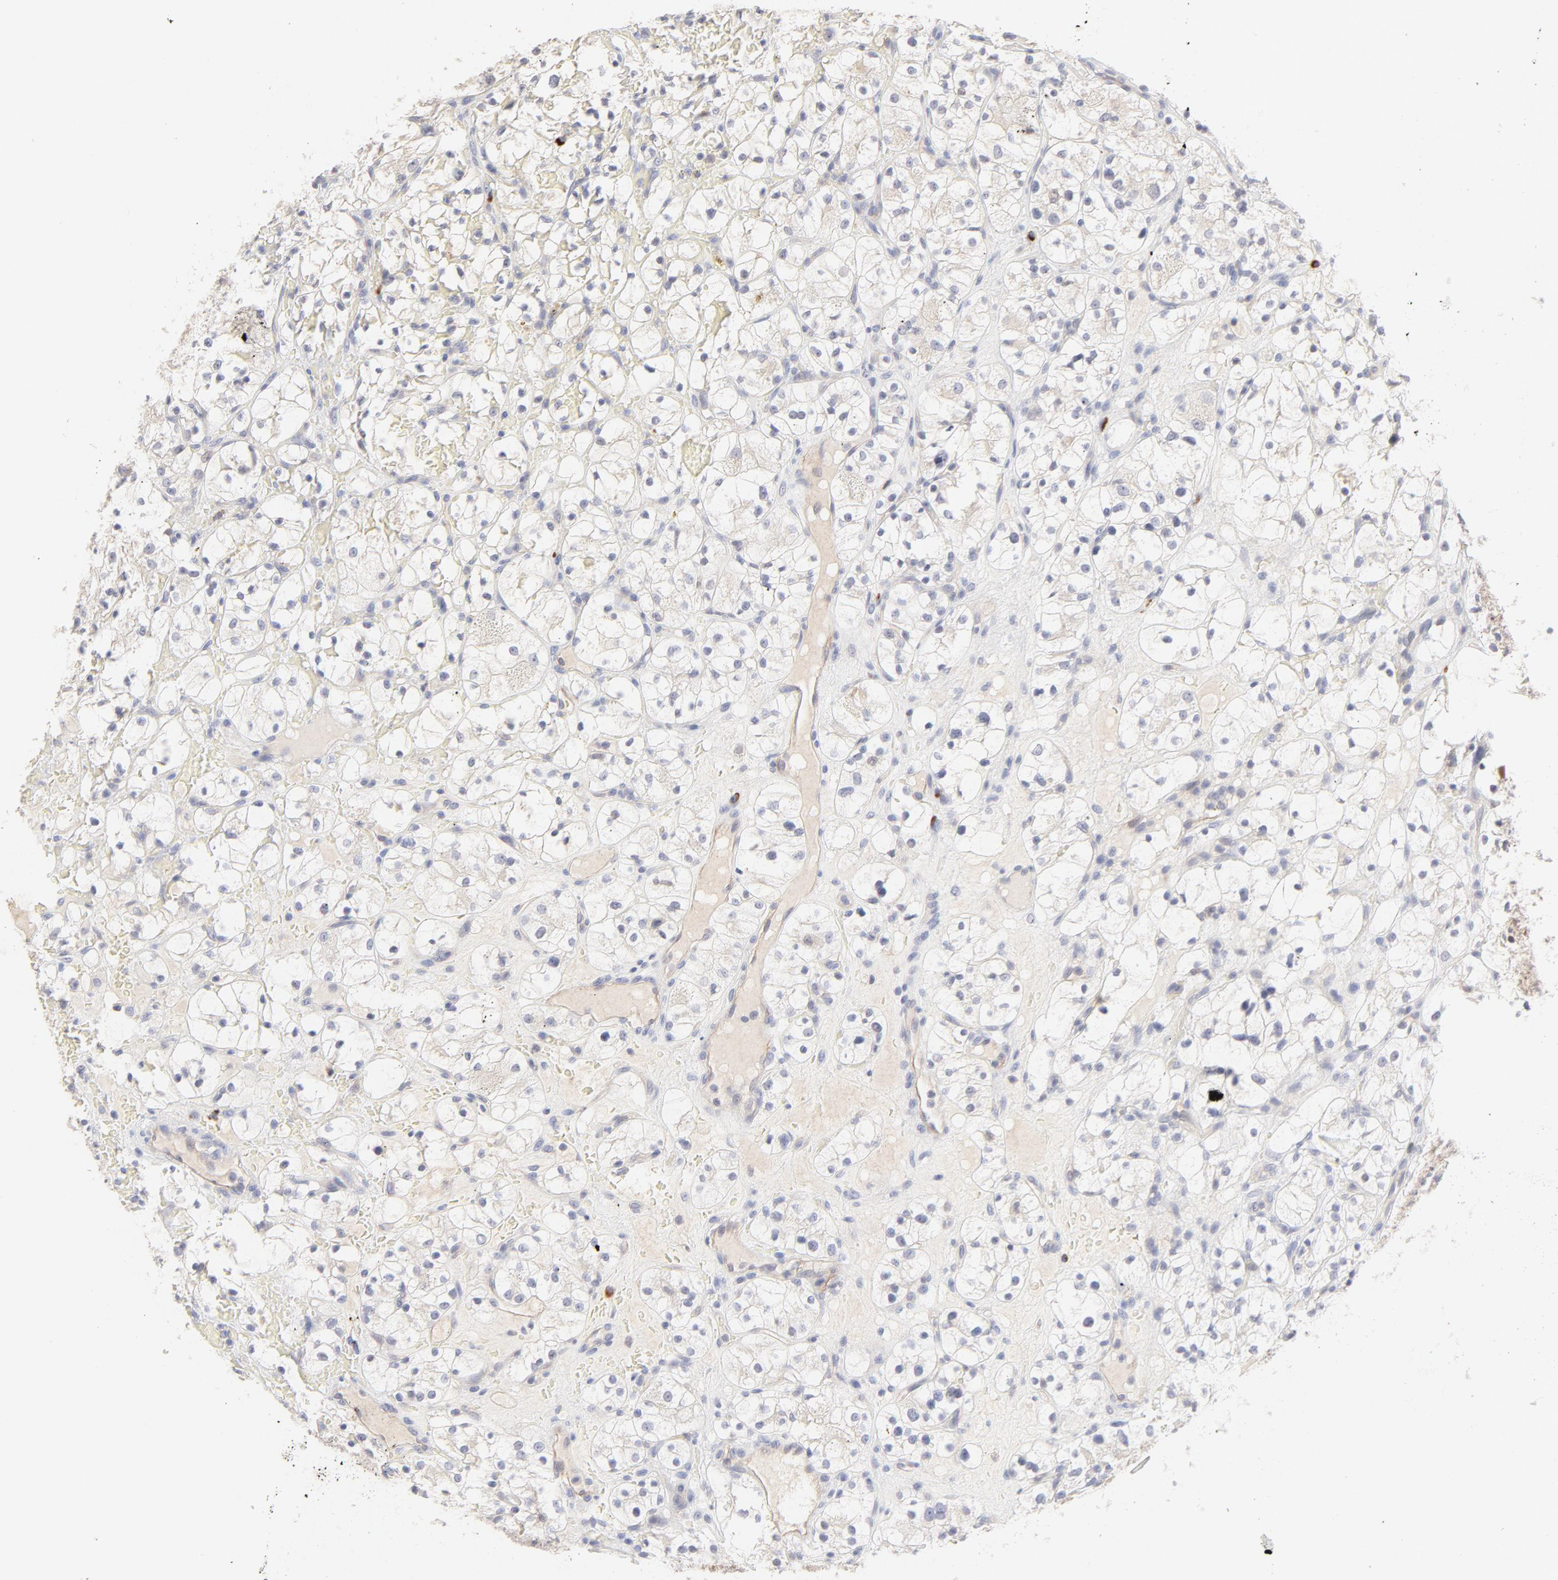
{"staining": {"intensity": "negative", "quantity": "none", "location": "none"}, "tissue": "renal cancer", "cell_type": "Tumor cells", "image_type": "cancer", "snomed": [{"axis": "morphology", "description": "Adenocarcinoma, NOS"}, {"axis": "topography", "description": "Kidney"}], "caption": "A histopathology image of human renal adenocarcinoma is negative for staining in tumor cells.", "gene": "ELF3", "patient": {"sex": "female", "age": 60}}